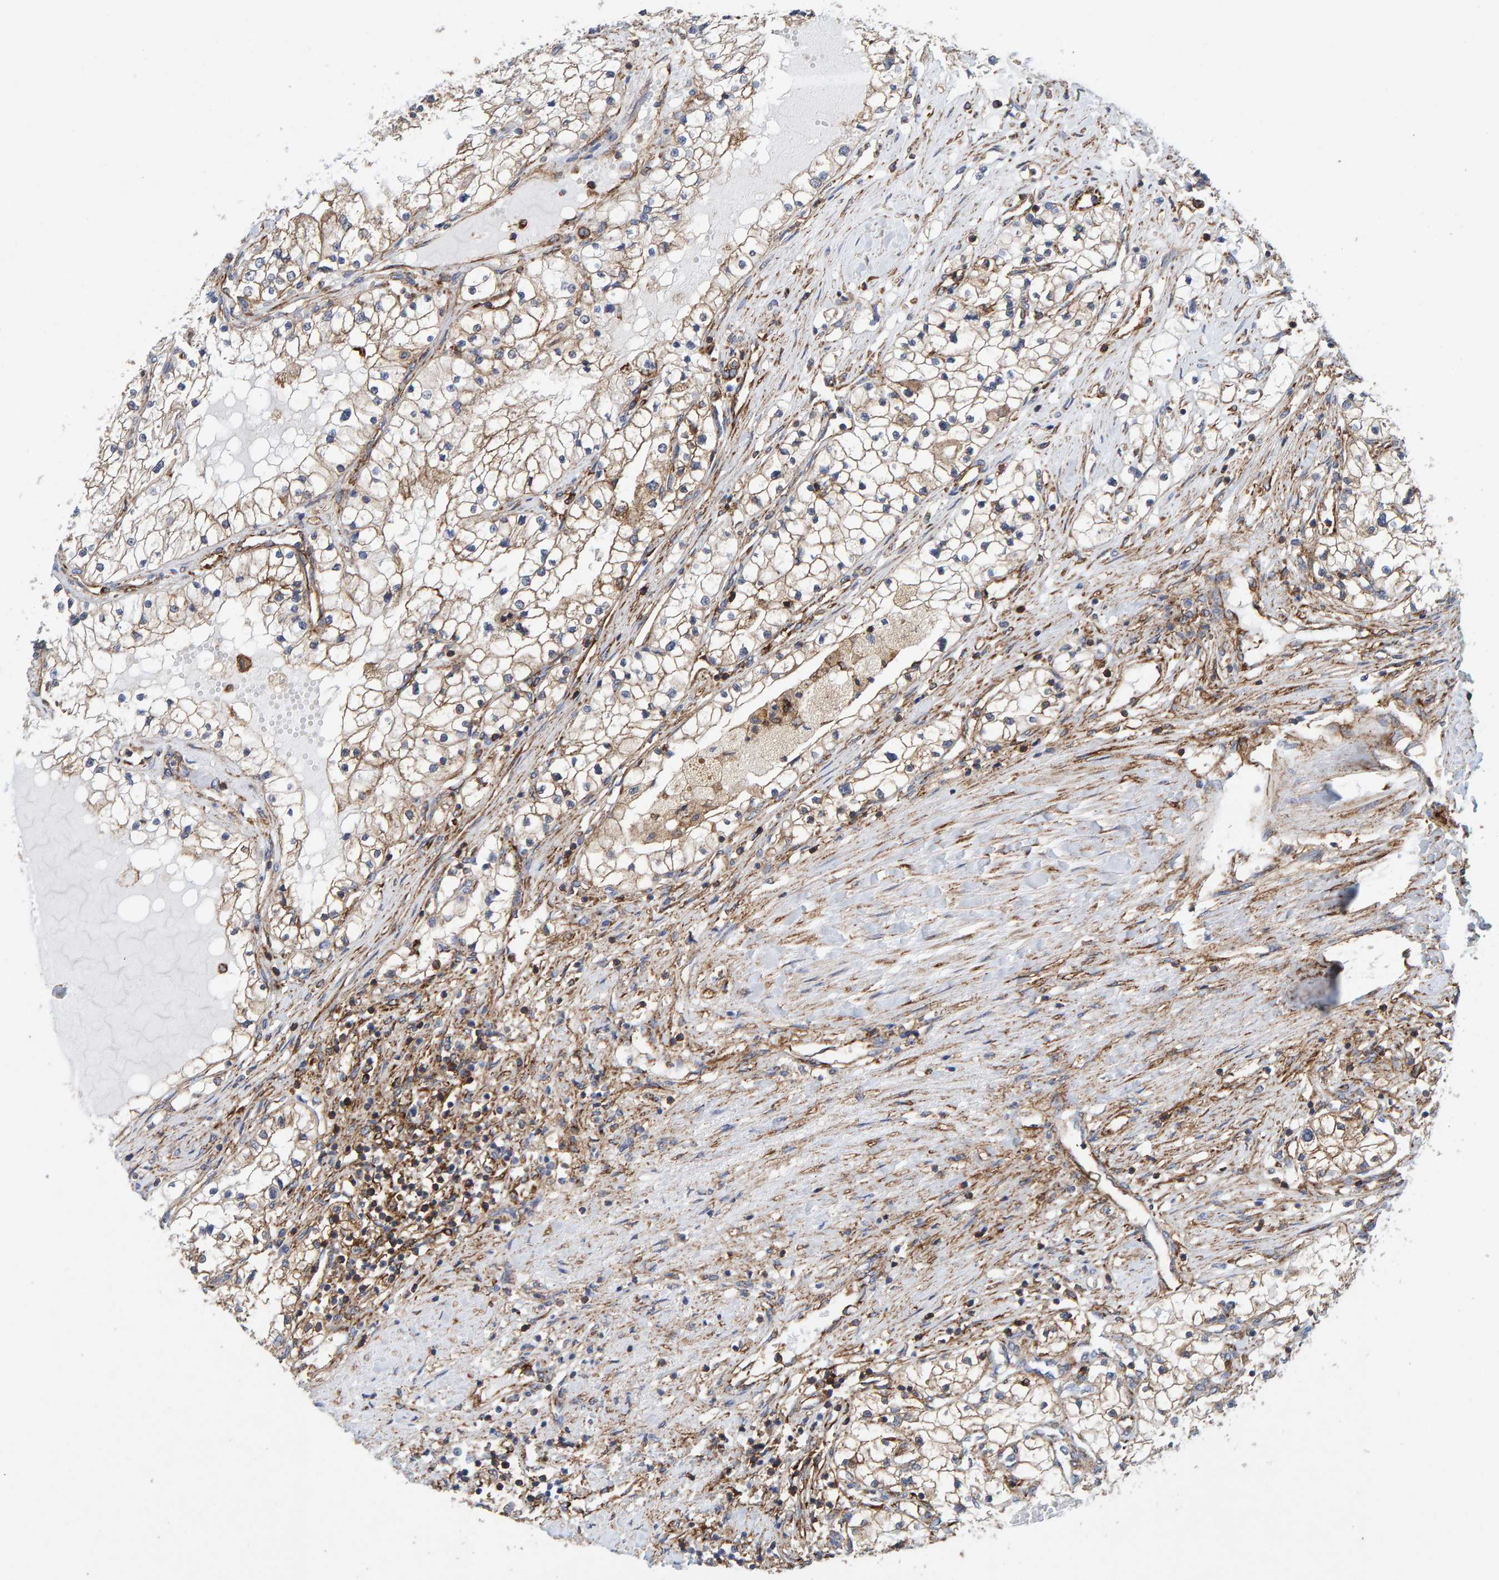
{"staining": {"intensity": "weak", "quantity": ">75%", "location": "cytoplasmic/membranous"}, "tissue": "renal cancer", "cell_type": "Tumor cells", "image_type": "cancer", "snomed": [{"axis": "morphology", "description": "Adenocarcinoma, NOS"}, {"axis": "topography", "description": "Kidney"}], "caption": "The micrograph displays a brown stain indicating the presence of a protein in the cytoplasmic/membranous of tumor cells in renal adenocarcinoma.", "gene": "MVP", "patient": {"sex": "male", "age": 68}}